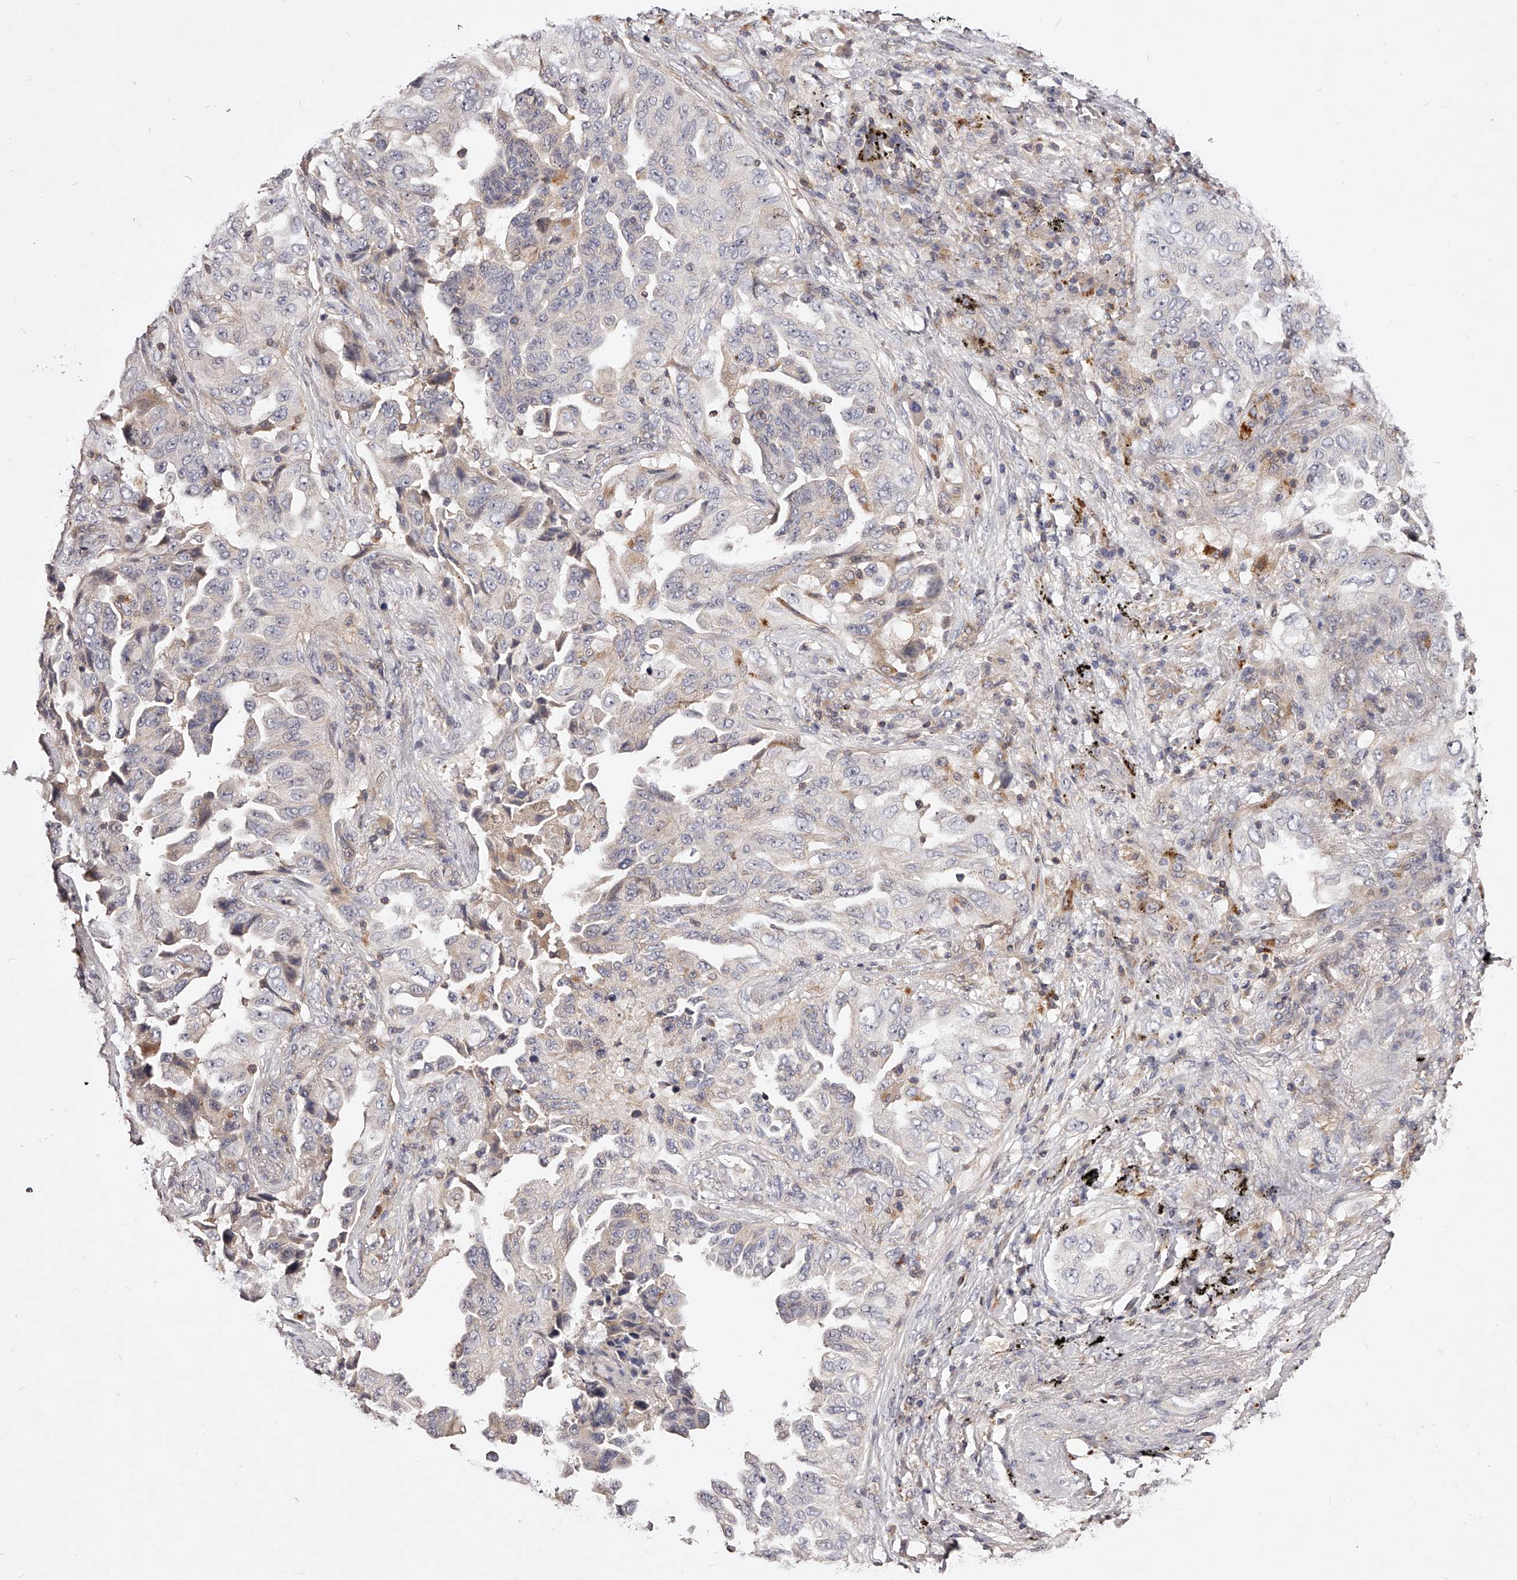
{"staining": {"intensity": "negative", "quantity": "none", "location": "none"}, "tissue": "lung cancer", "cell_type": "Tumor cells", "image_type": "cancer", "snomed": [{"axis": "morphology", "description": "Adenocarcinoma, NOS"}, {"axis": "topography", "description": "Lung"}], "caption": "Immunohistochemistry (IHC) image of neoplastic tissue: lung cancer stained with DAB exhibits no significant protein positivity in tumor cells.", "gene": "PHACTR1", "patient": {"sex": "female", "age": 51}}